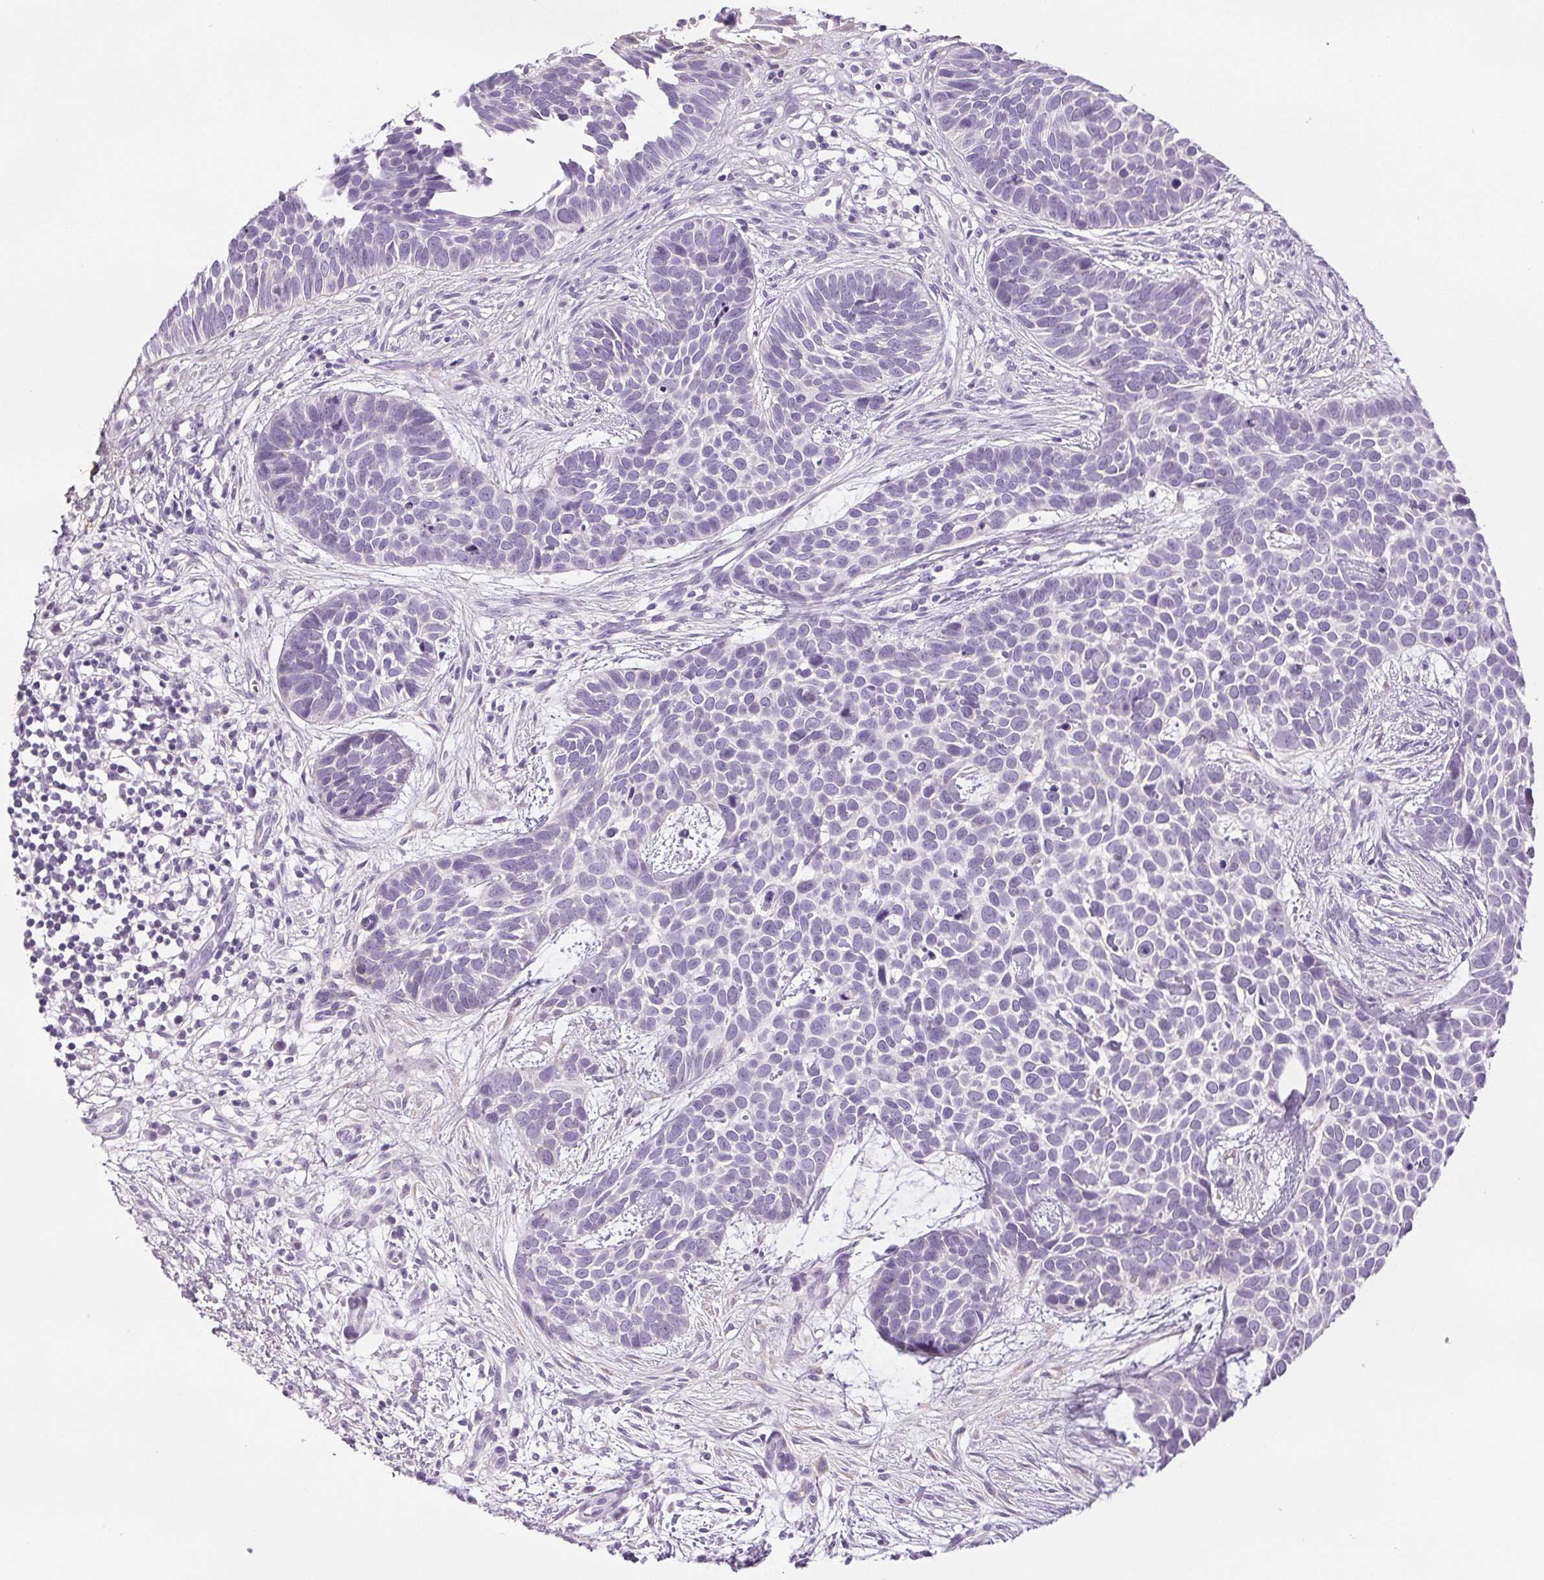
{"staining": {"intensity": "negative", "quantity": "none", "location": "none"}, "tissue": "skin cancer", "cell_type": "Tumor cells", "image_type": "cancer", "snomed": [{"axis": "morphology", "description": "Basal cell carcinoma"}, {"axis": "topography", "description": "Skin"}], "caption": "Skin cancer (basal cell carcinoma) was stained to show a protein in brown. There is no significant expression in tumor cells. The staining was performed using DAB (3,3'-diaminobenzidine) to visualize the protein expression in brown, while the nuclei were stained in blue with hematoxylin (Magnification: 20x).", "gene": "COL7A1", "patient": {"sex": "male", "age": 69}}